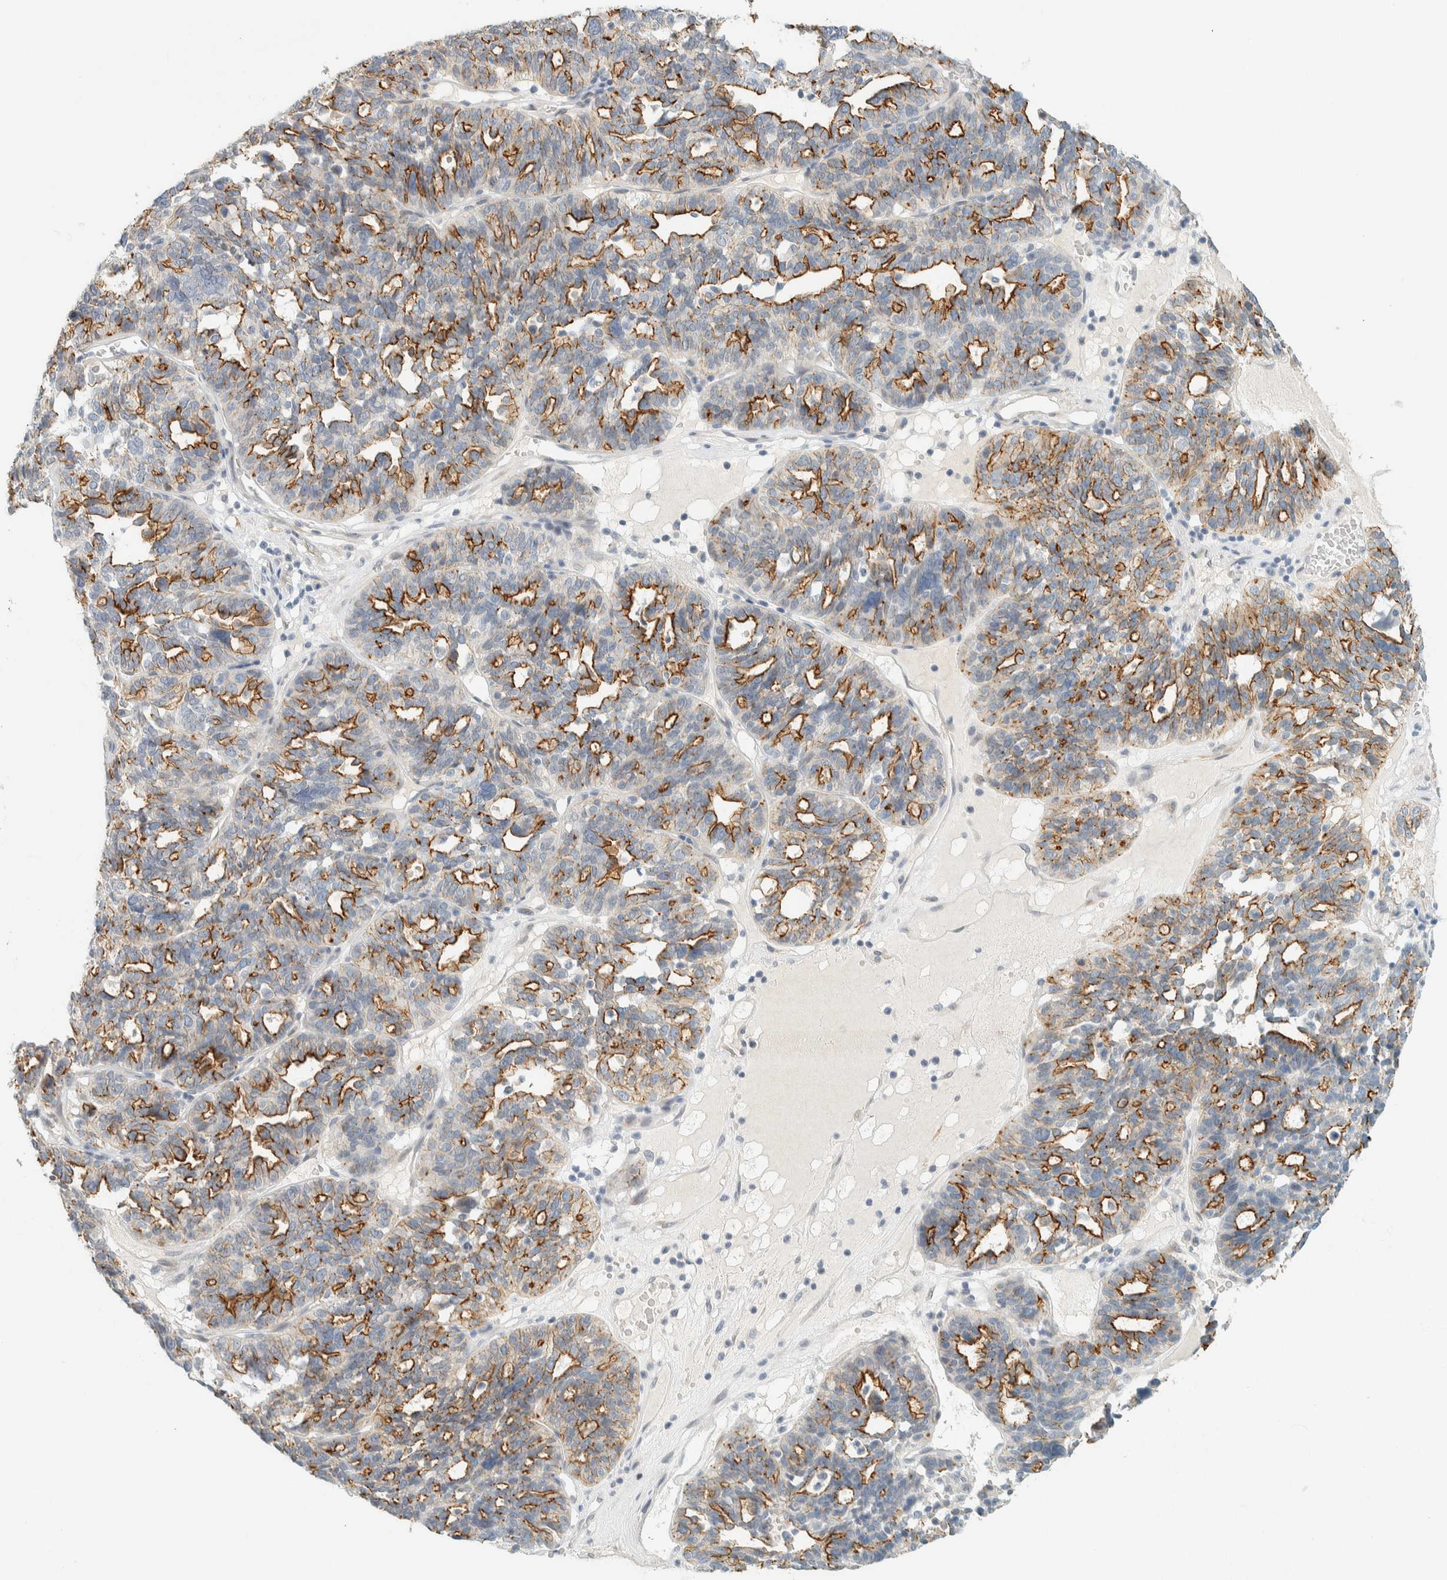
{"staining": {"intensity": "moderate", "quantity": "25%-75%", "location": "cytoplasmic/membranous"}, "tissue": "ovarian cancer", "cell_type": "Tumor cells", "image_type": "cancer", "snomed": [{"axis": "morphology", "description": "Cystadenocarcinoma, serous, NOS"}, {"axis": "topography", "description": "Ovary"}], "caption": "High-power microscopy captured an IHC photomicrograph of ovarian cancer (serous cystadenocarcinoma), revealing moderate cytoplasmic/membranous staining in about 25%-75% of tumor cells.", "gene": "C1QTNF12", "patient": {"sex": "female", "age": 59}}